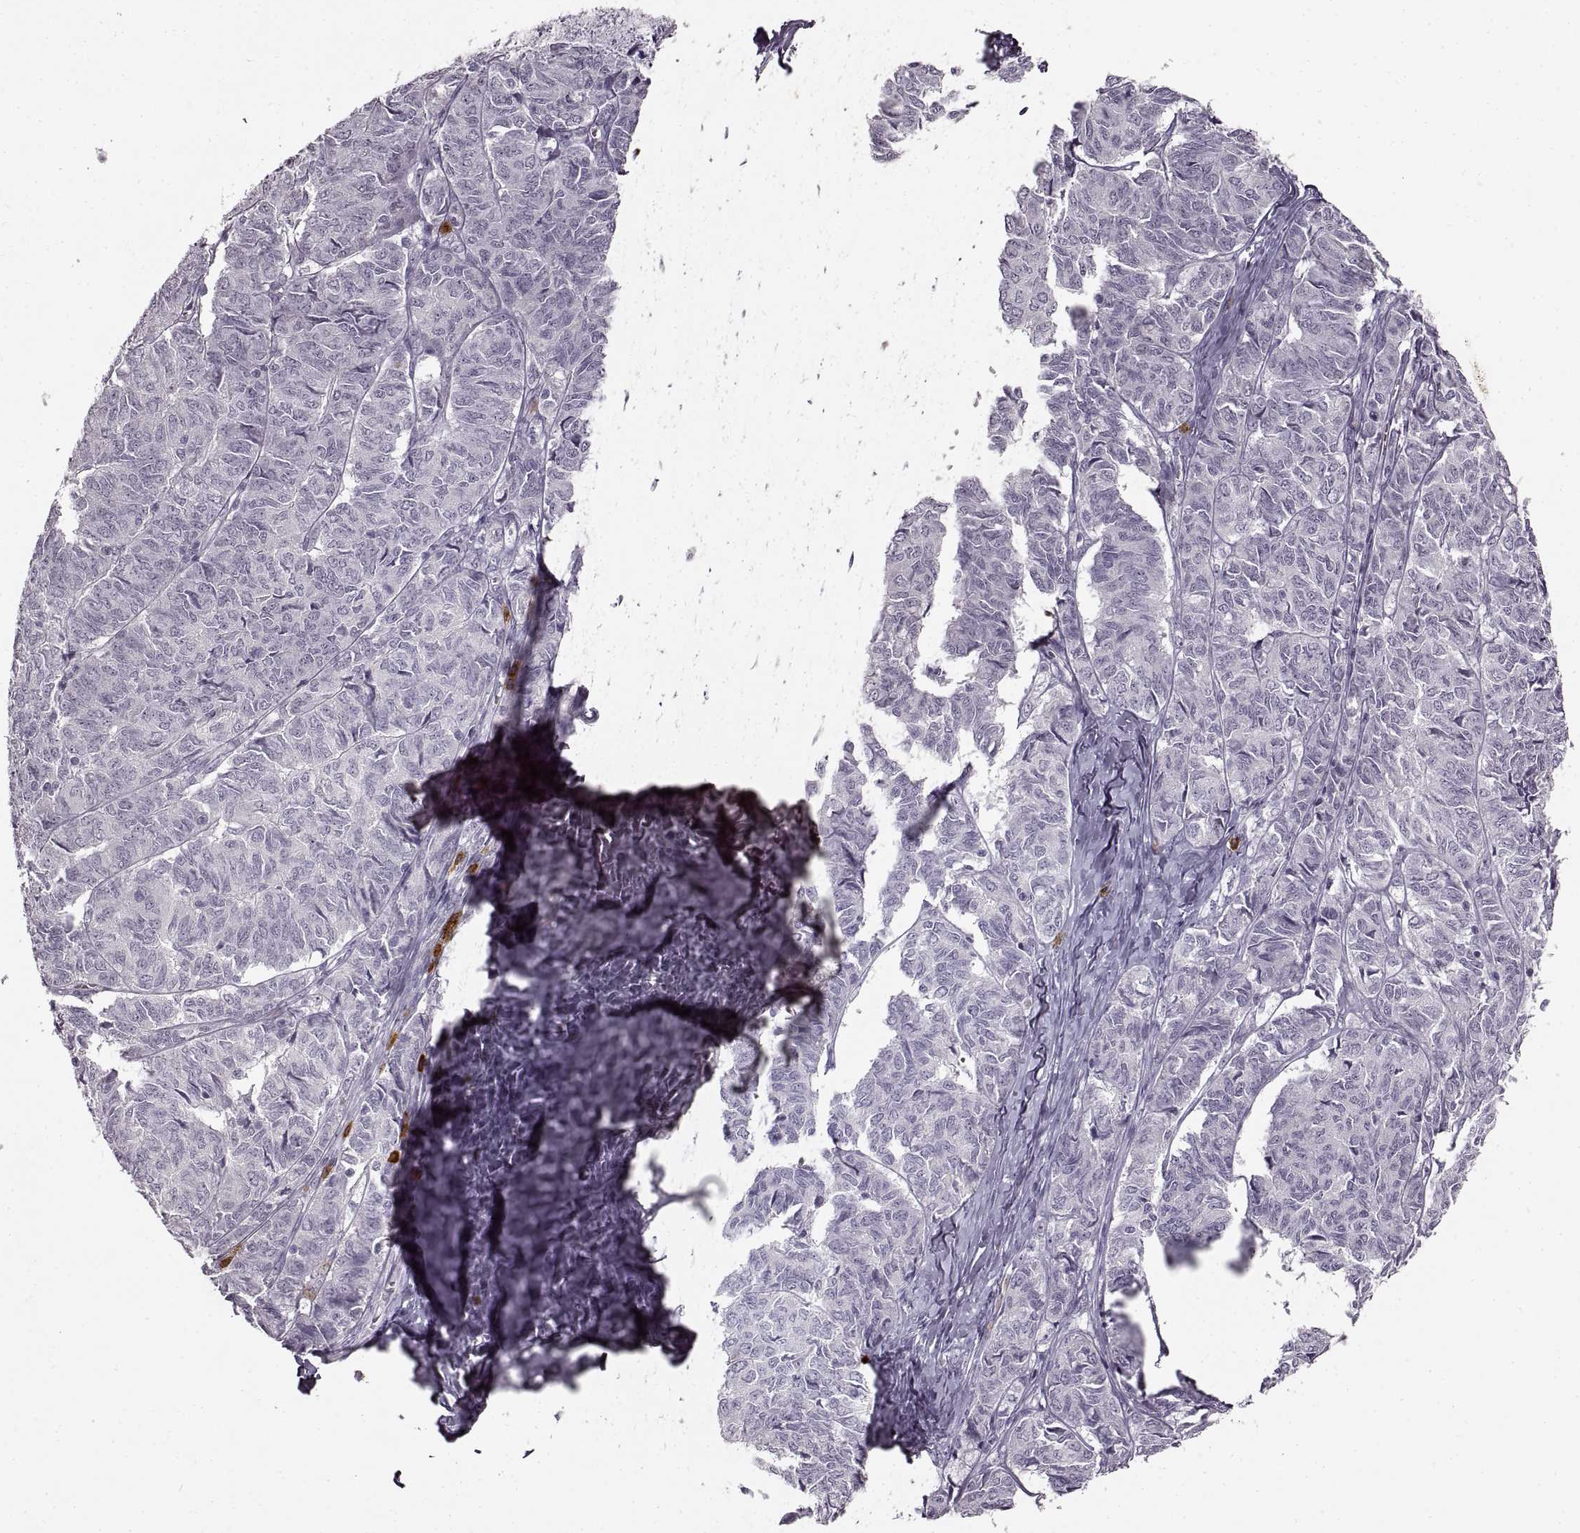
{"staining": {"intensity": "negative", "quantity": "none", "location": "none"}, "tissue": "ovarian cancer", "cell_type": "Tumor cells", "image_type": "cancer", "snomed": [{"axis": "morphology", "description": "Carcinoma, endometroid"}, {"axis": "topography", "description": "Ovary"}], "caption": "Ovarian cancer was stained to show a protein in brown. There is no significant staining in tumor cells.", "gene": "CNTN1", "patient": {"sex": "female", "age": 80}}